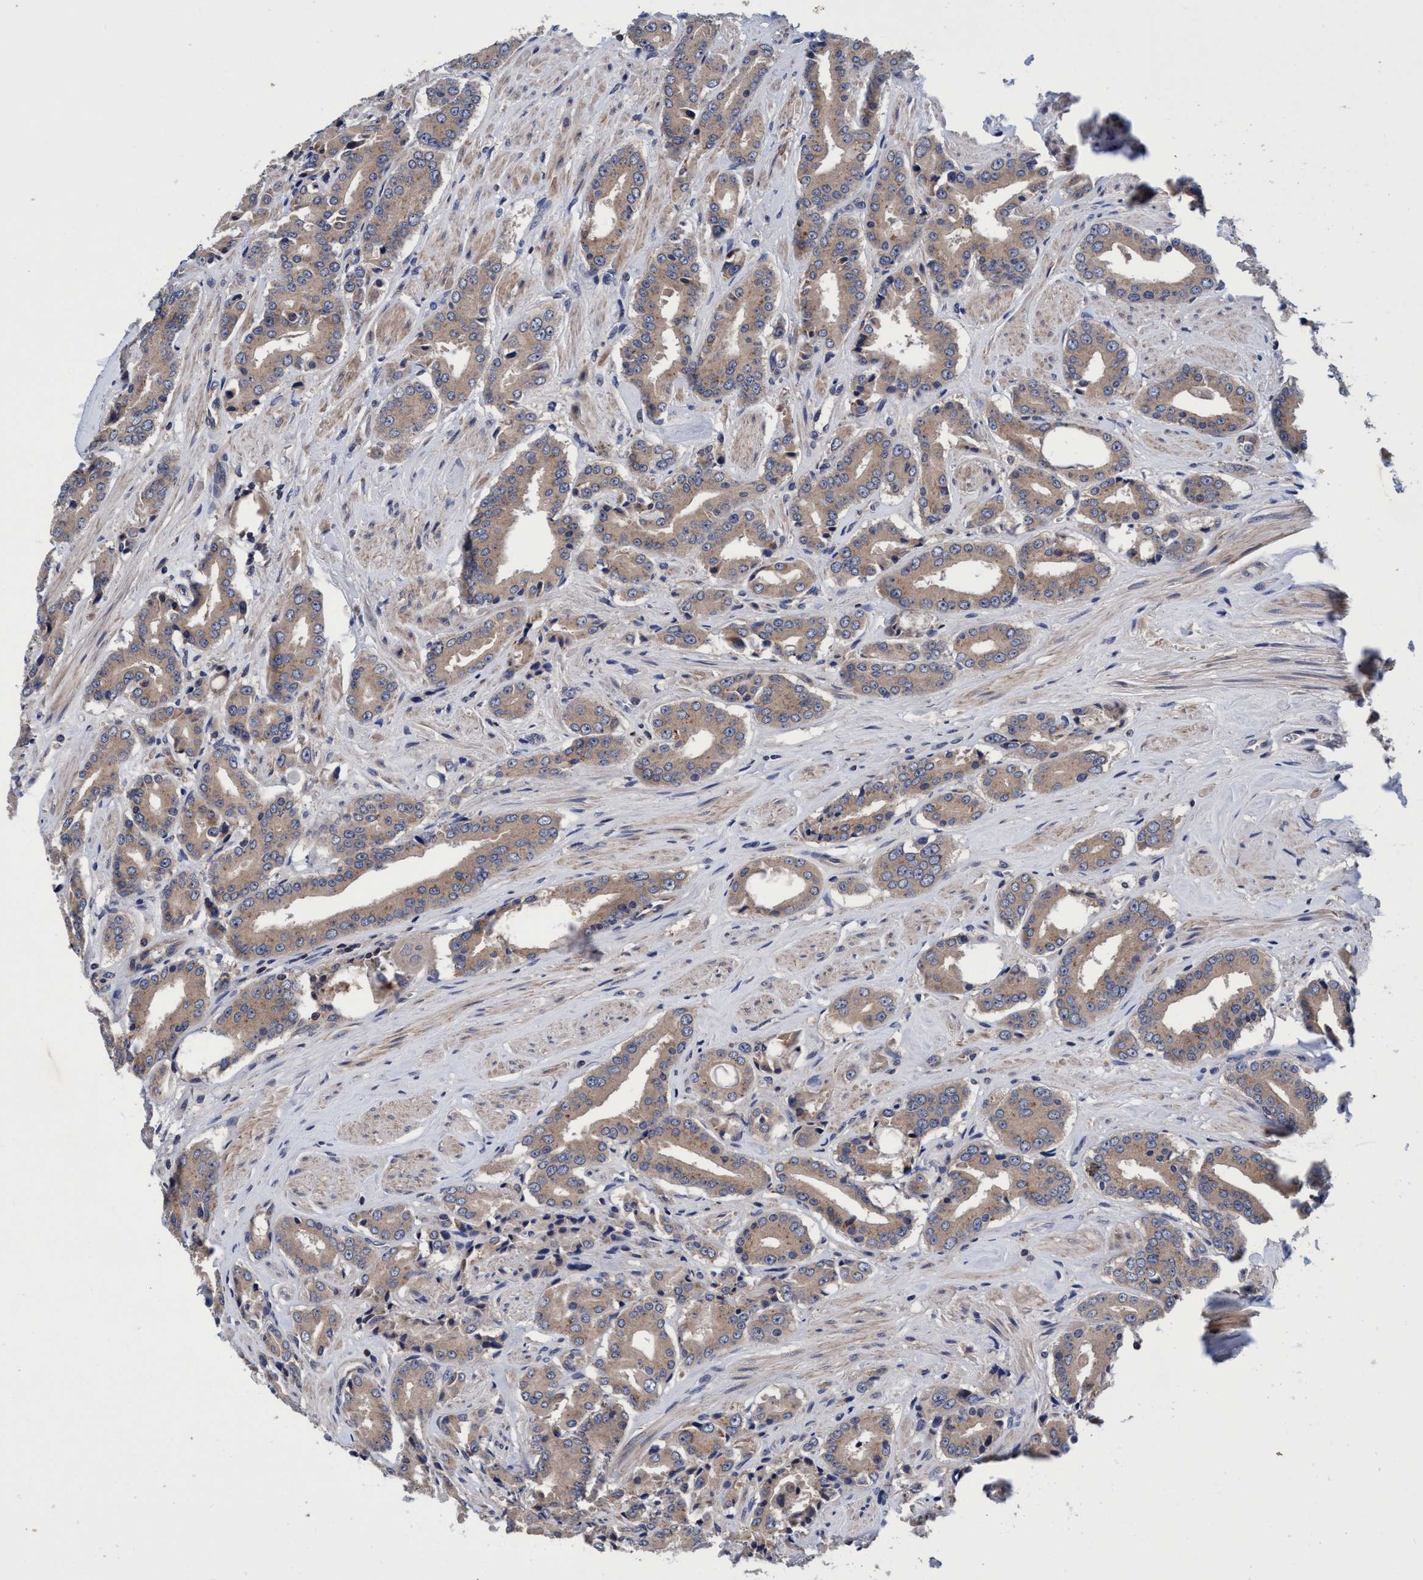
{"staining": {"intensity": "weak", "quantity": ">75%", "location": "cytoplasmic/membranous"}, "tissue": "prostate cancer", "cell_type": "Tumor cells", "image_type": "cancer", "snomed": [{"axis": "morphology", "description": "Adenocarcinoma, High grade"}, {"axis": "topography", "description": "Prostate"}], "caption": "A brown stain labels weak cytoplasmic/membranous positivity of a protein in human prostate cancer tumor cells.", "gene": "CALCOCO2", "patient": {"sex": "male", "age": 71}}